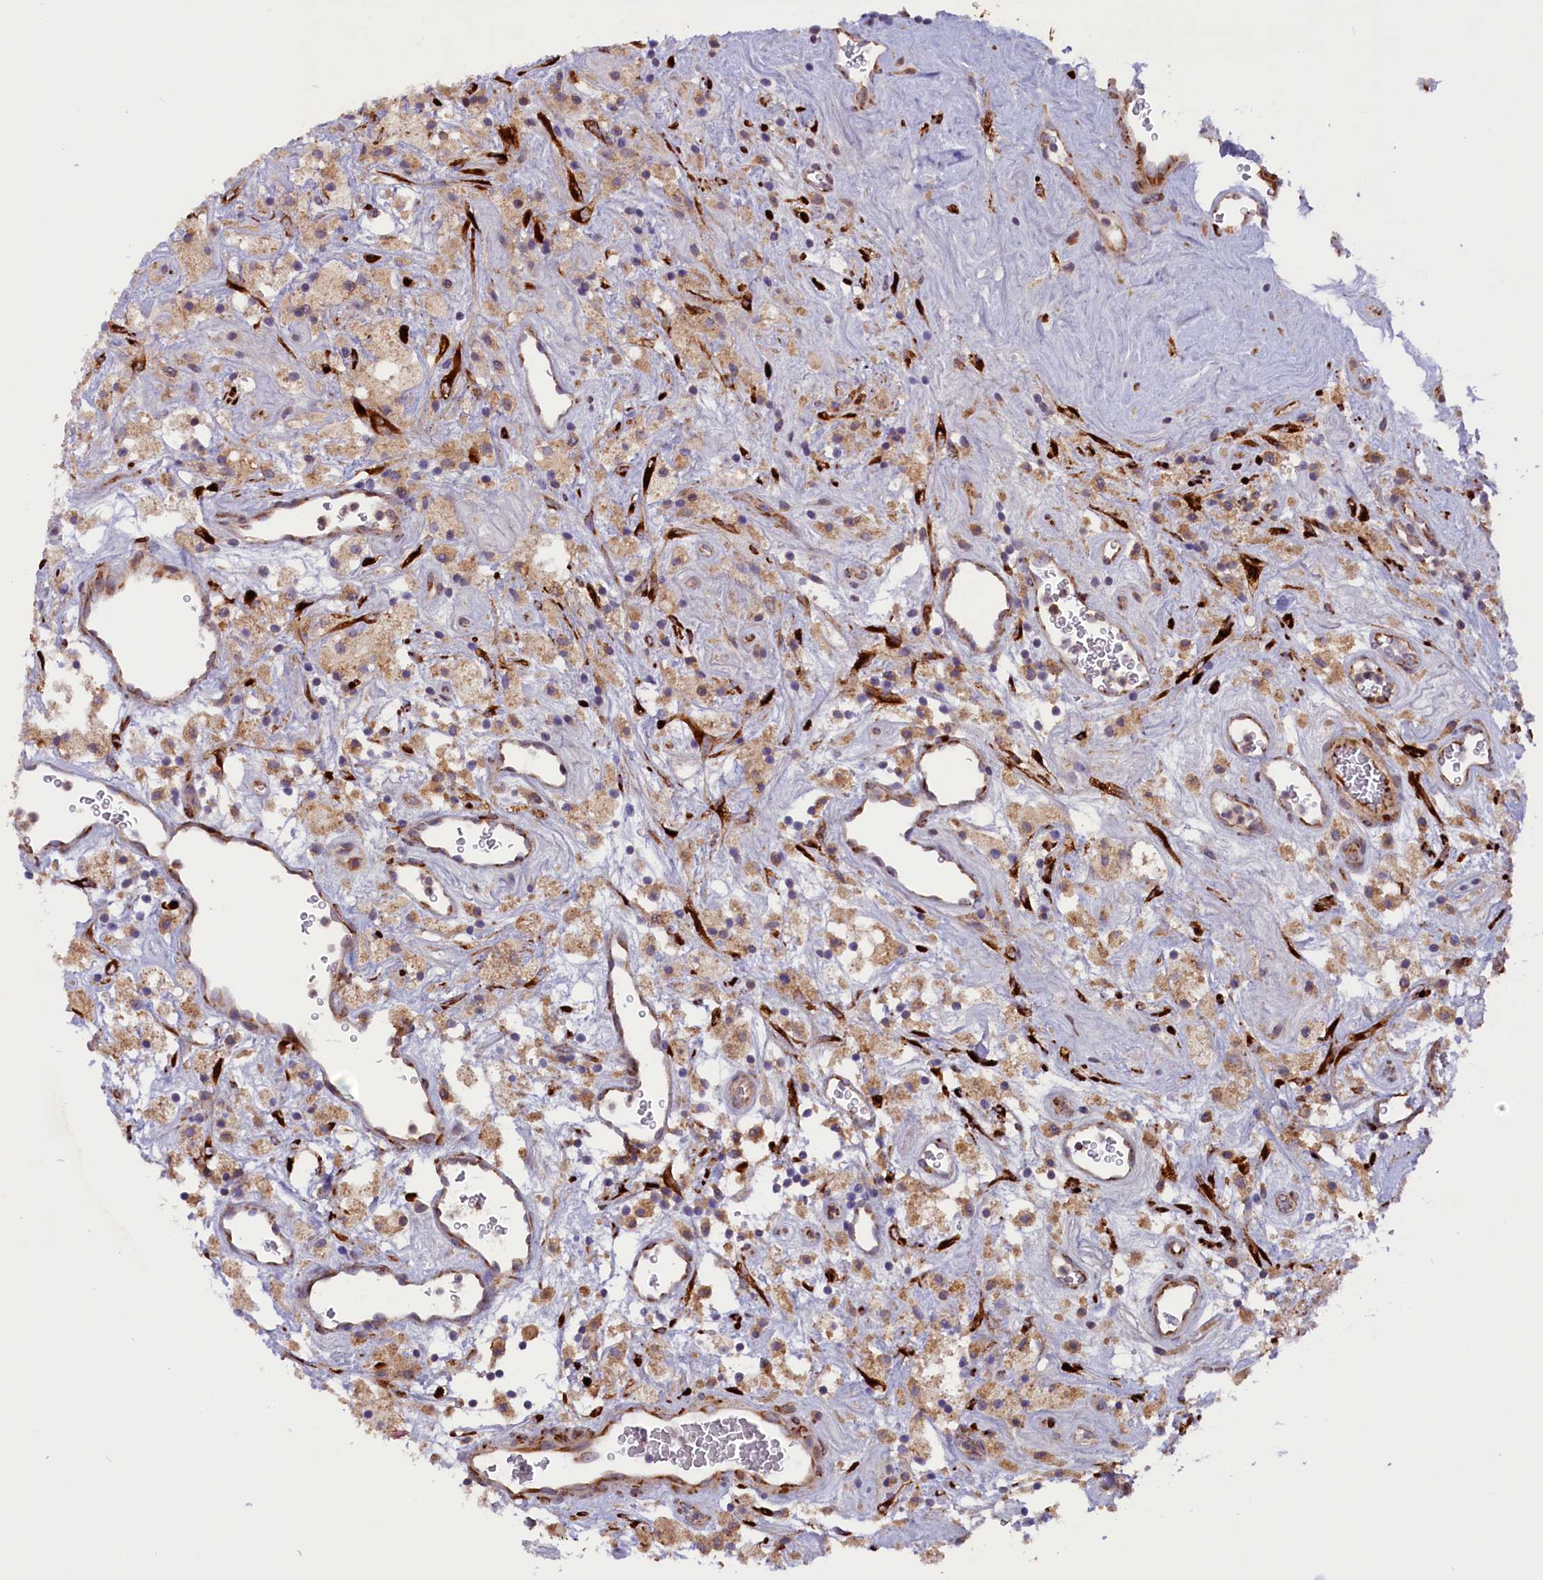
{"staining": {"intensity": "moderate", "quantity": "25%-75%", "location": "cytoplasmic/membranous"}, "tissue": "glioma", "cell_type": "Tumor cells", "image_type": "cancer", "snomed": [{"axis": "morphology", "description": "Glioma, malignant, High grade"}, {"axis": "topography", "description": "Brain"}], "caption": "Tumor cells reveal medium levels of moderate cytoplasmic/membranous staining in about 25%-75% of cells in human high-grade glioma (malignant).", "gene": "SSC5D", "patient": {"sex": "male", "age": 76}}